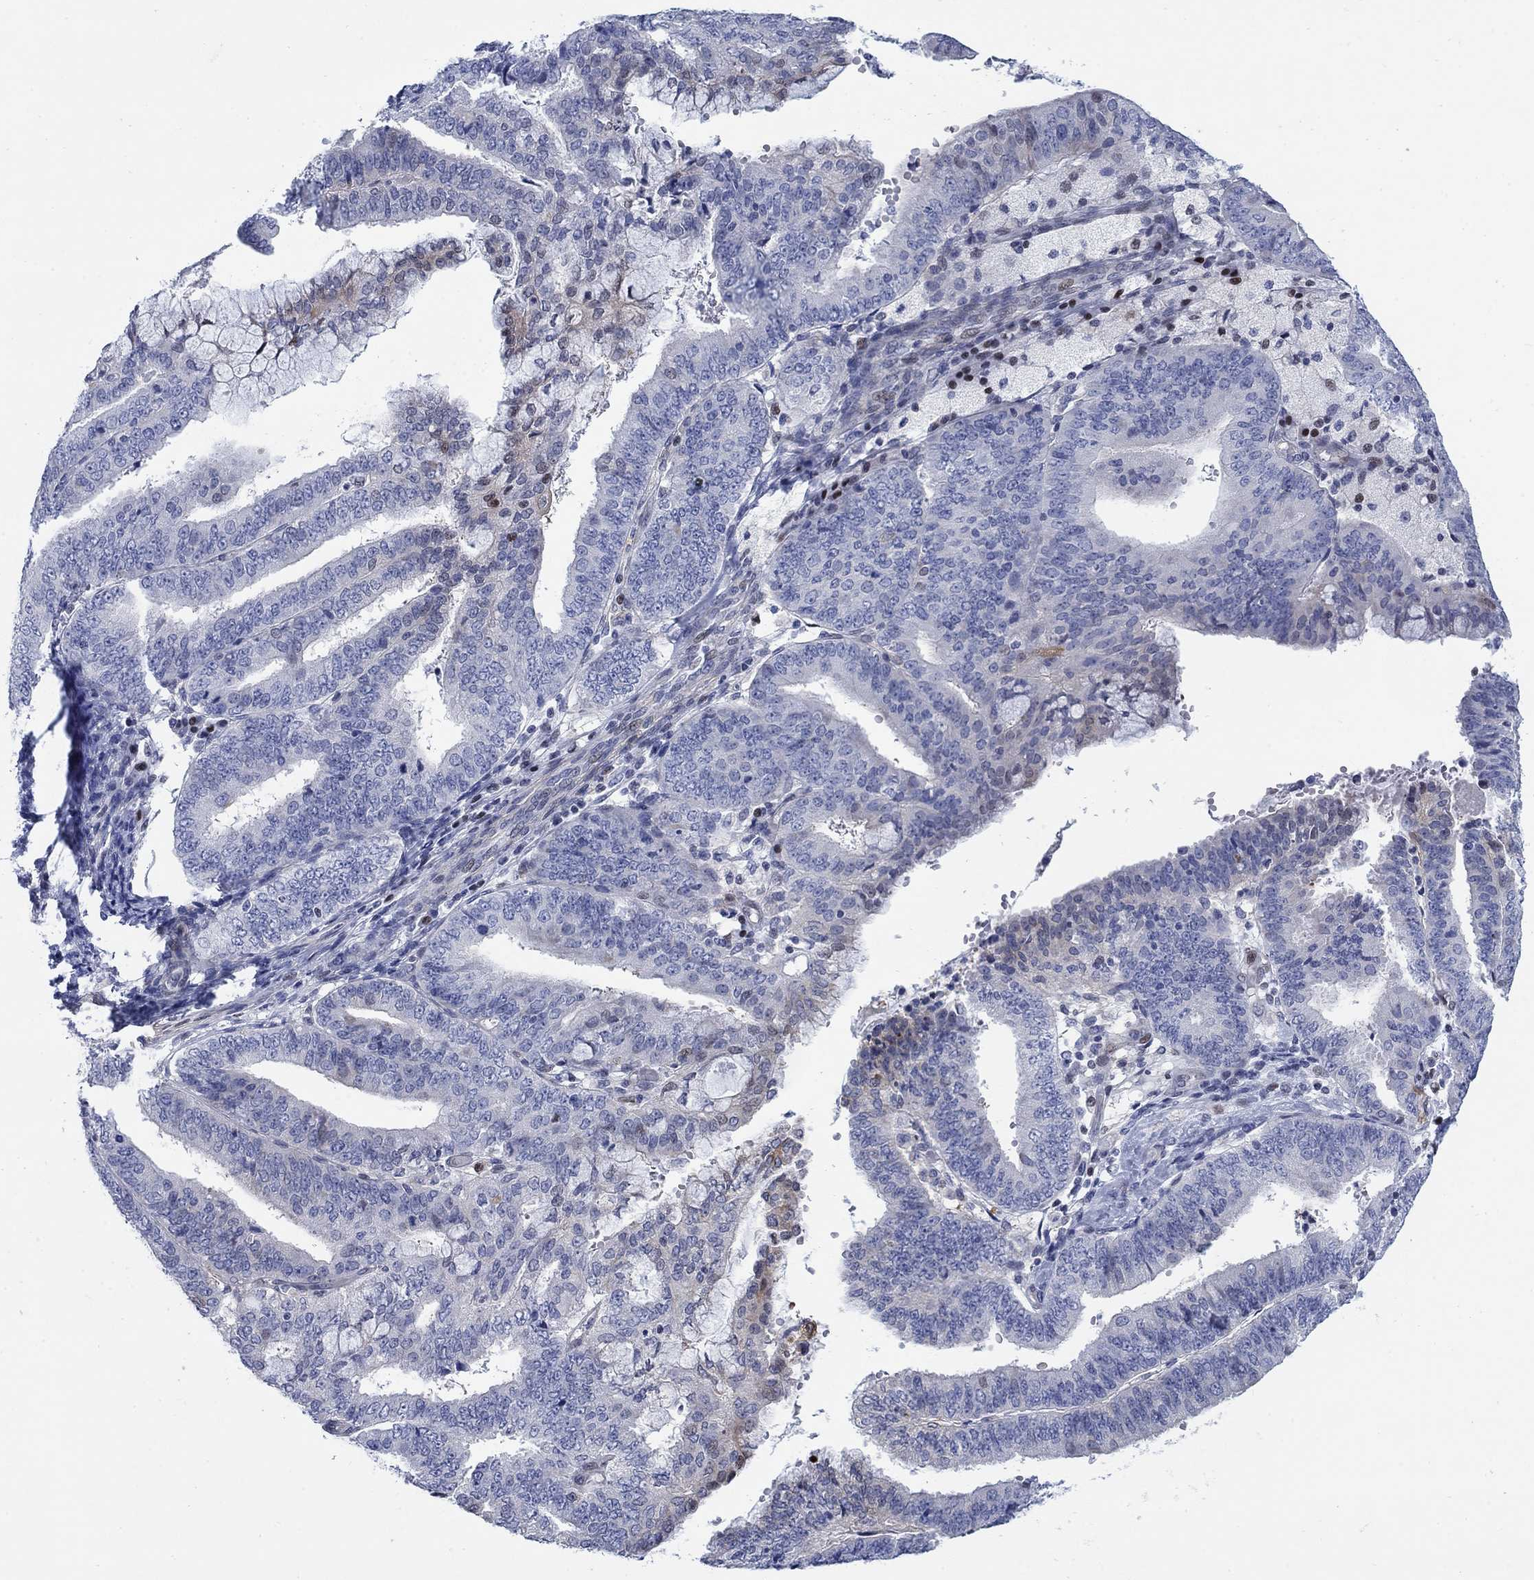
{"staining": {"intensity": "negative", "quantity": "none", "location": "none"}, "tissue": "endometrial cancer", "cell_type": "Tumor cells", "image_type": "cancer", "snomed": [{"axis": "morphology", "description": "Adenocarcinoma, NOS"}, {"axis": "topography", "description": "Endometrium"}], "caption": "This is an immunohistochemistry image of human endometrial cancer (adenocarcinoma). There is no positivity in tumor cells.", "gene": "MYO3A", "patient": {"sex": "female", "age": 63}}